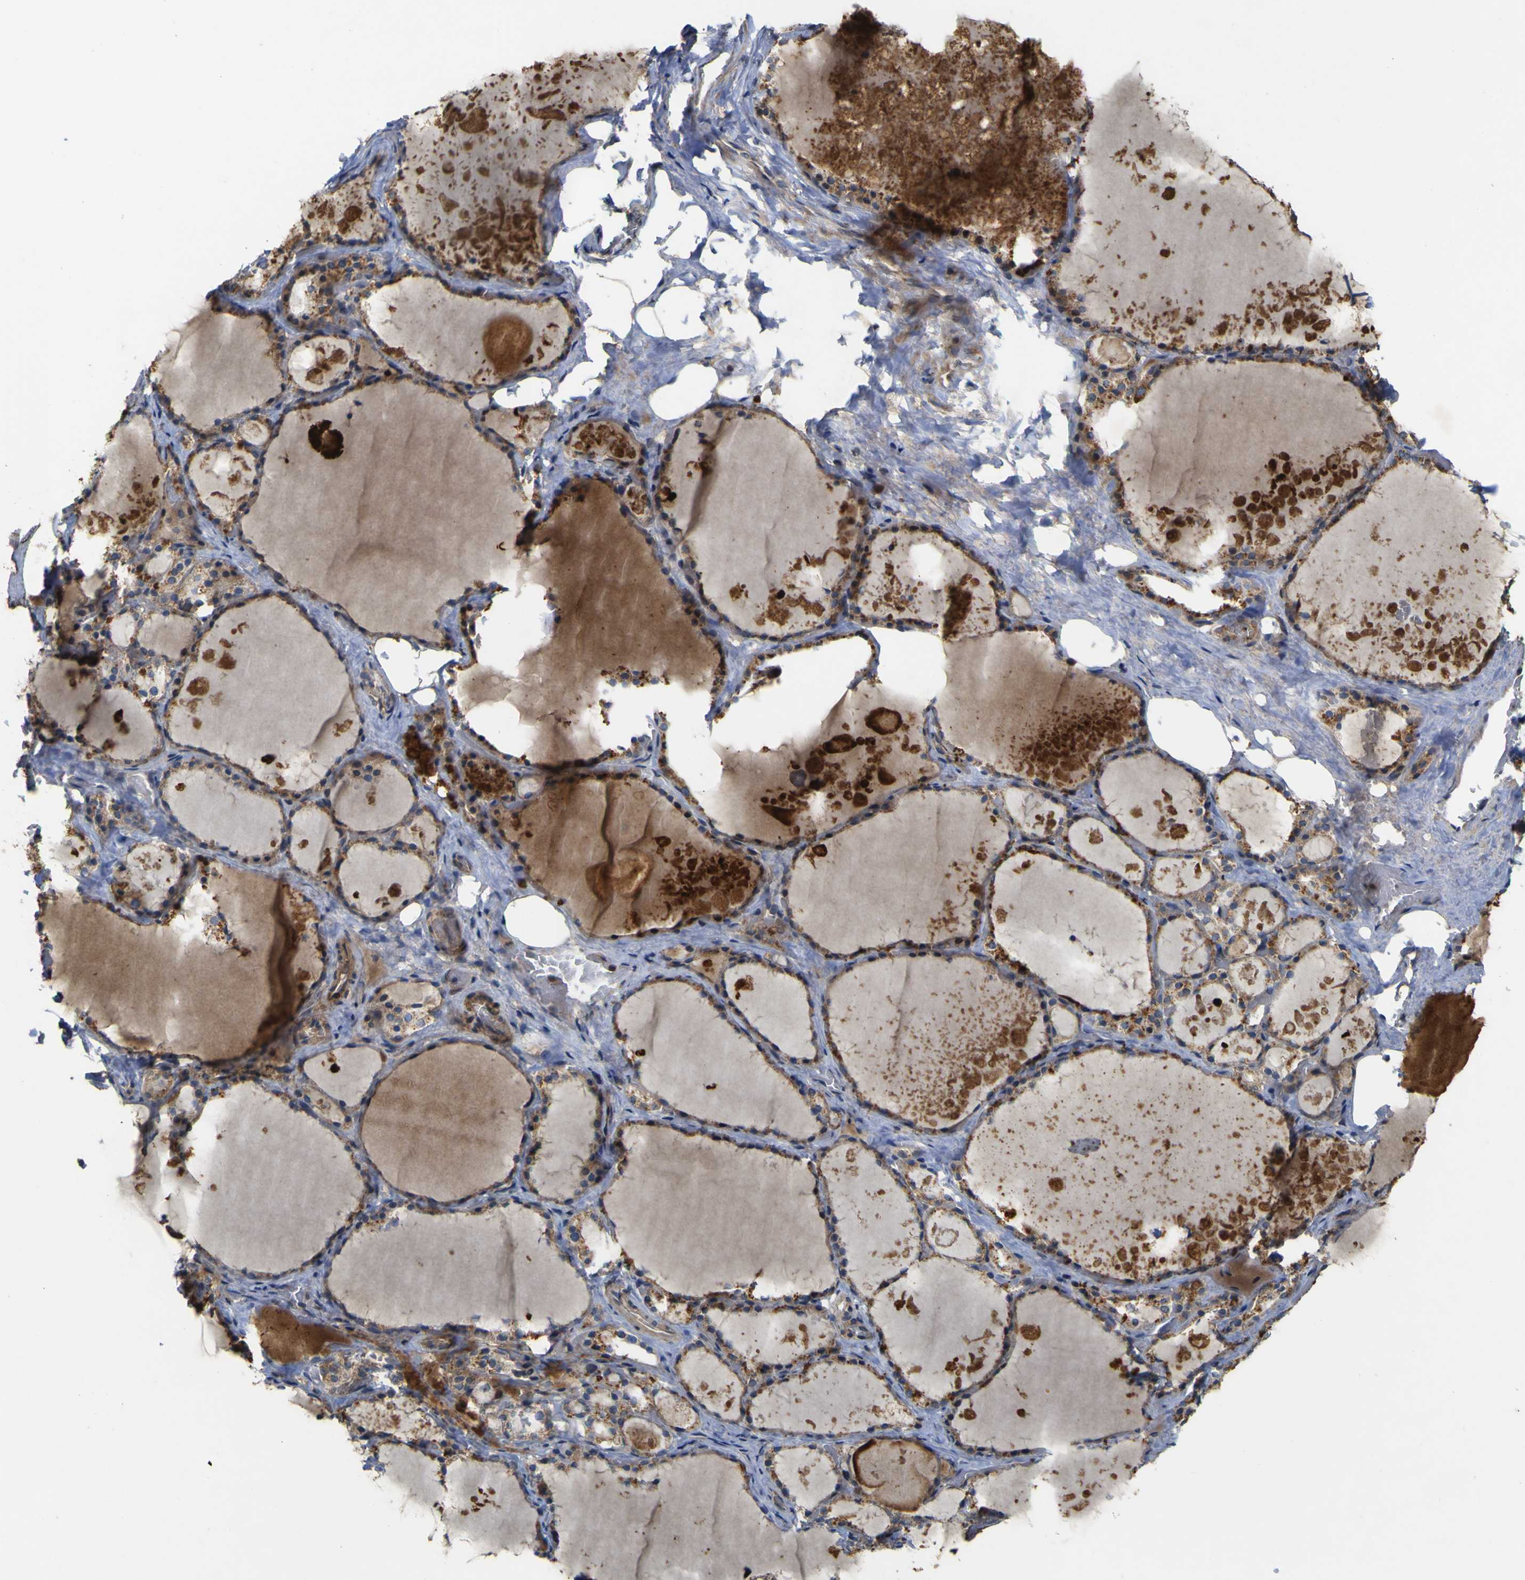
{"staining": {"intensity": "weak", "quantity": ">75%", "location": "cytoplasmic/membranous"}, "tissue": "thyroid gland", "cell_type": "Glandular cells", "image_type": "normal", "snomed": [{"axis": "morphology", "description": "Normal tissue, NOS"}, {"axis": "topography", "description": "Thyroid gland"}], "caption": "A brown stain shows weak cytoplasmic/membranous positivity of a protein in glandular cells of normal thyroid gland. The staining was performed using DAB, with brown indicating positive protein expression. Nuclei are stained blue with hematoxylin.", "gene": "IRAK2", "patient": {"sex": "male", "age": 61}}